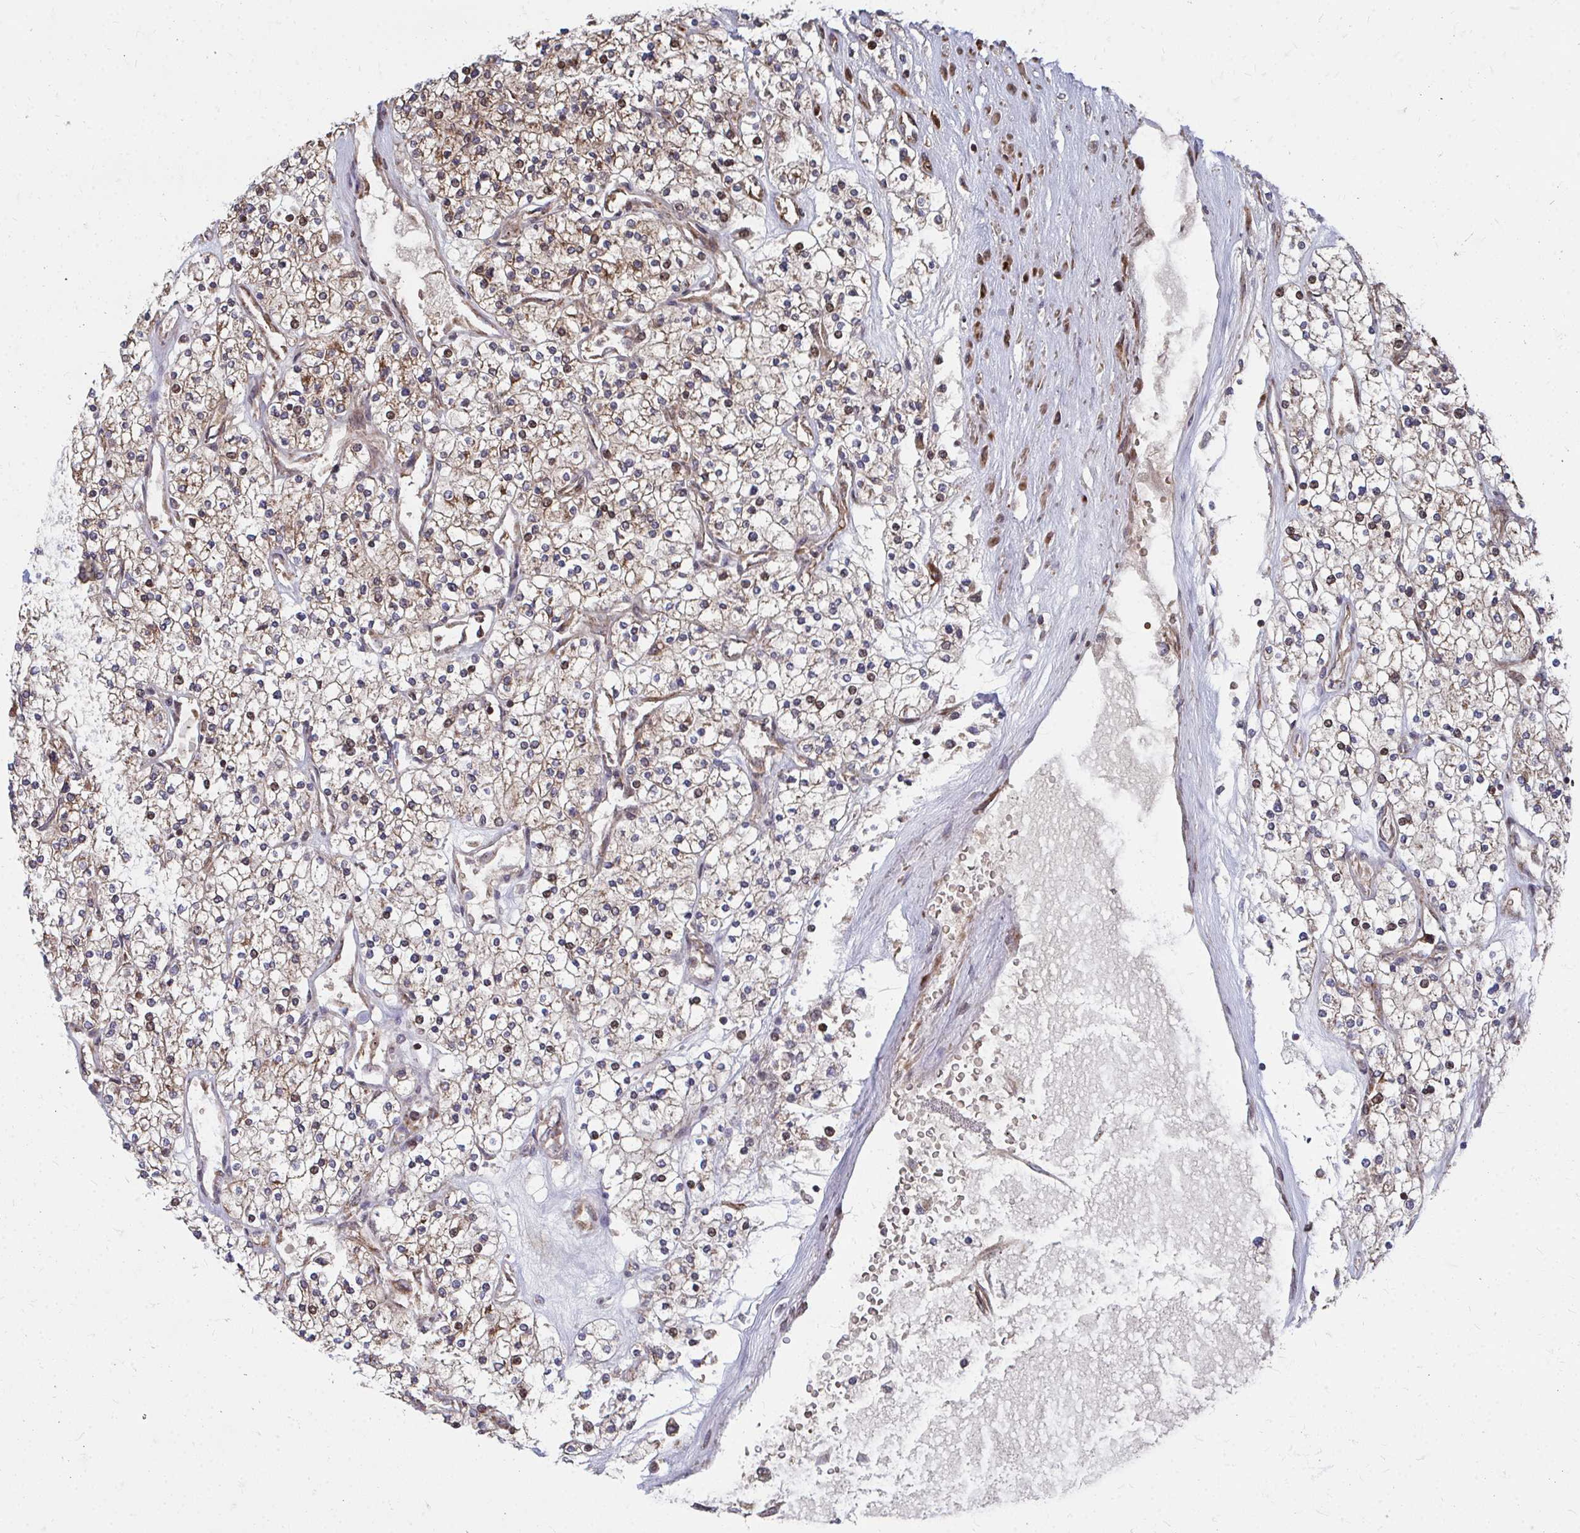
{"staining": {"intensity": "weak", "quantity": "25%-75%", "location": "cytoplasmic/membranous,nuclear"}, "tissue": "renal cancer", "cell_type": "Tumor cells", "image_type": "cancer", "snomed": [{"axis": "morphology", "description": "Adenocarcinoma, NOS"}, {"axis": "topography", "description": "Kidney"}], "caption": "Tumor cells show weak cytoplasmic/membranous and nuclear staining in about 25%-75% of cells in renal cancer (adenocarcinoma). (DAB IHC, brown staining for protein, blue staining for nuclei).", "gene": "FAM89A", "patient": {"sex": "male", "age": 80}}